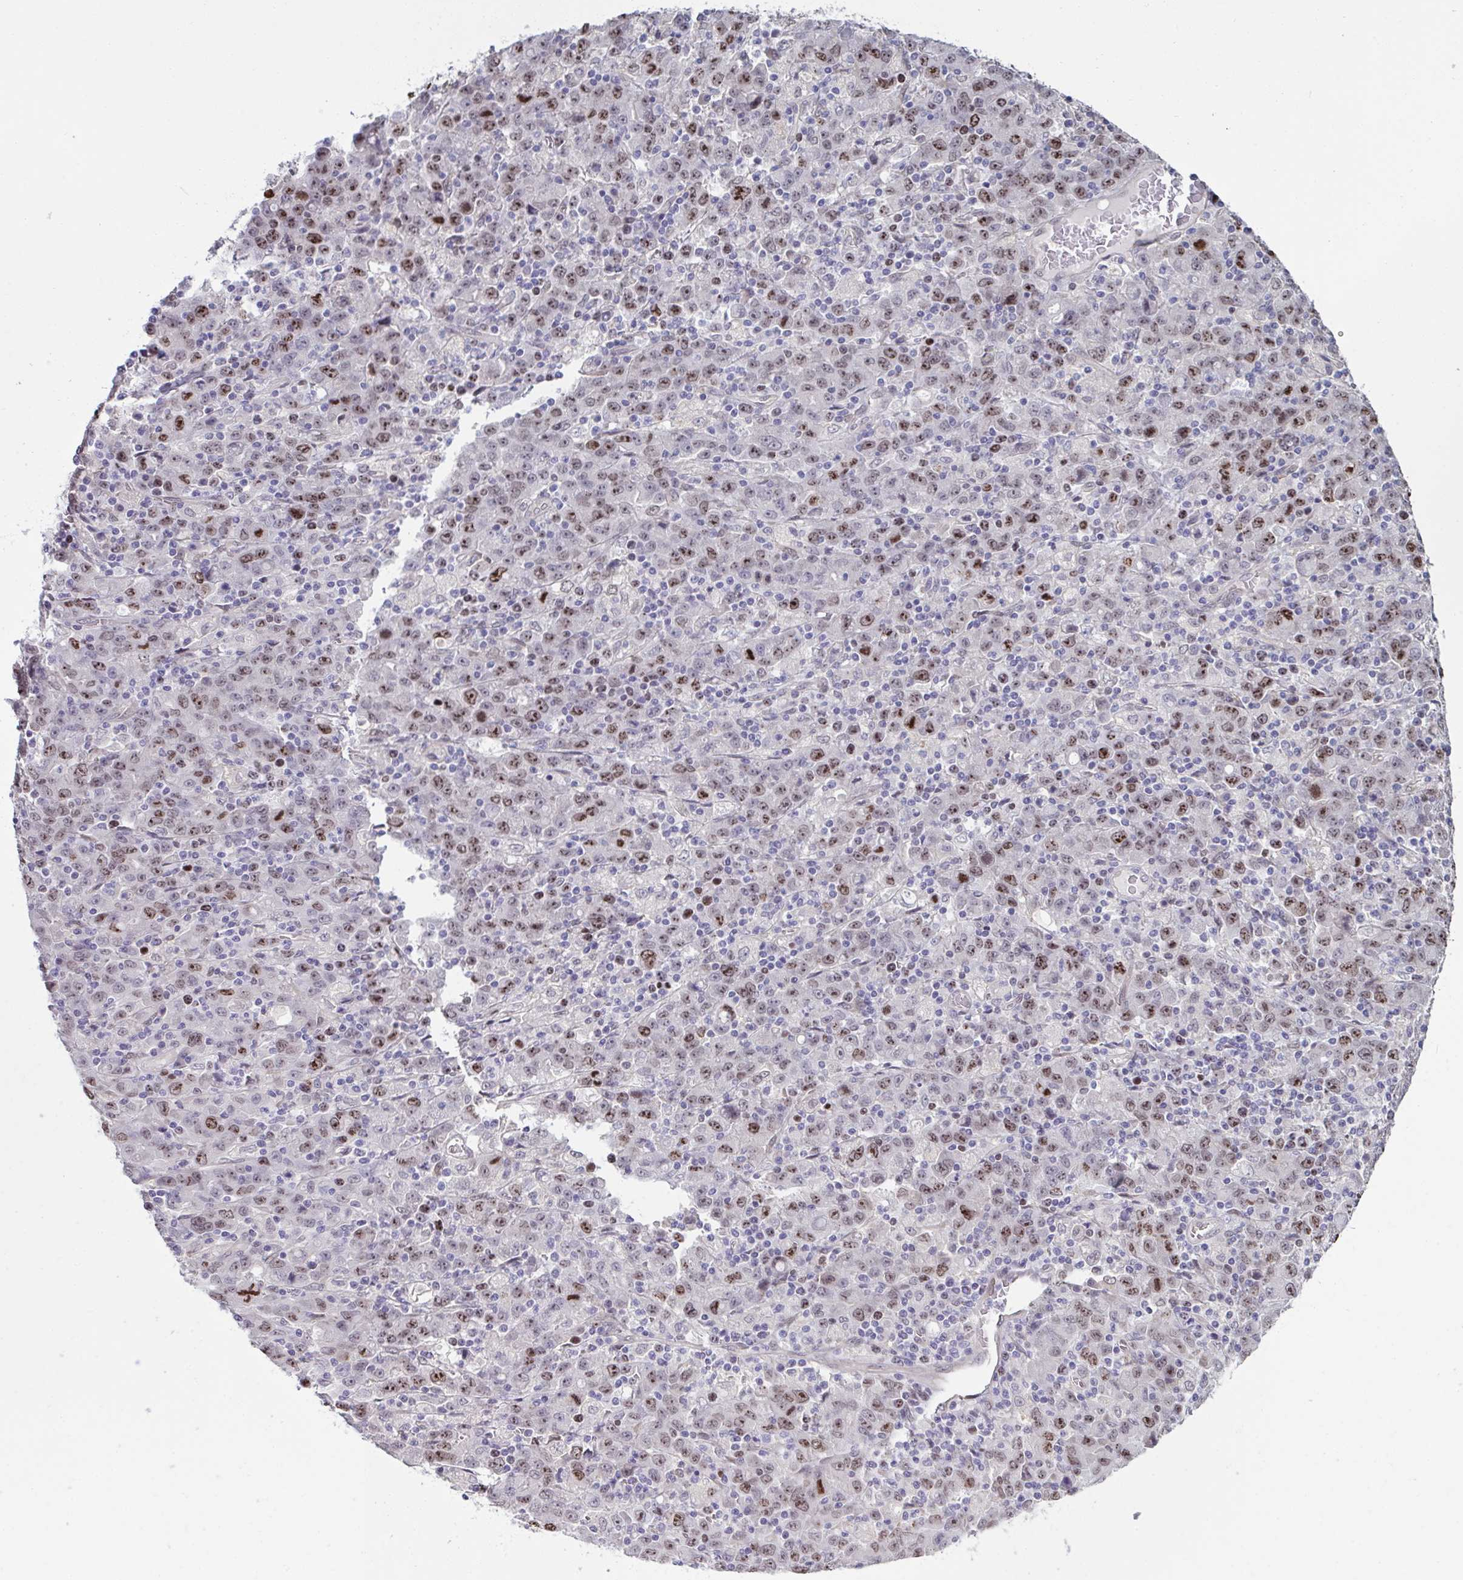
{"staining": {"intensity": "moderate", "quantity": "25%-75%", "location": "nuclear"}, "tissue": "stomach cancer", "cell_type": "Tumor cells", "image_type": "cancer", "snomed": [{"axis": "morphology", "description": "Adenocarcinoma, NOS"}, {"axis": "topography", "description": "Stomach, upper"}], "caption": "Immunohistochemical staining of stomach cancer (adenocarcinoma) reveals moderate nuclear protein positivity in about 25%-75% of tumor cells.", "gene": "SETD7", "patient": {"sex": "male", "age": 69}}